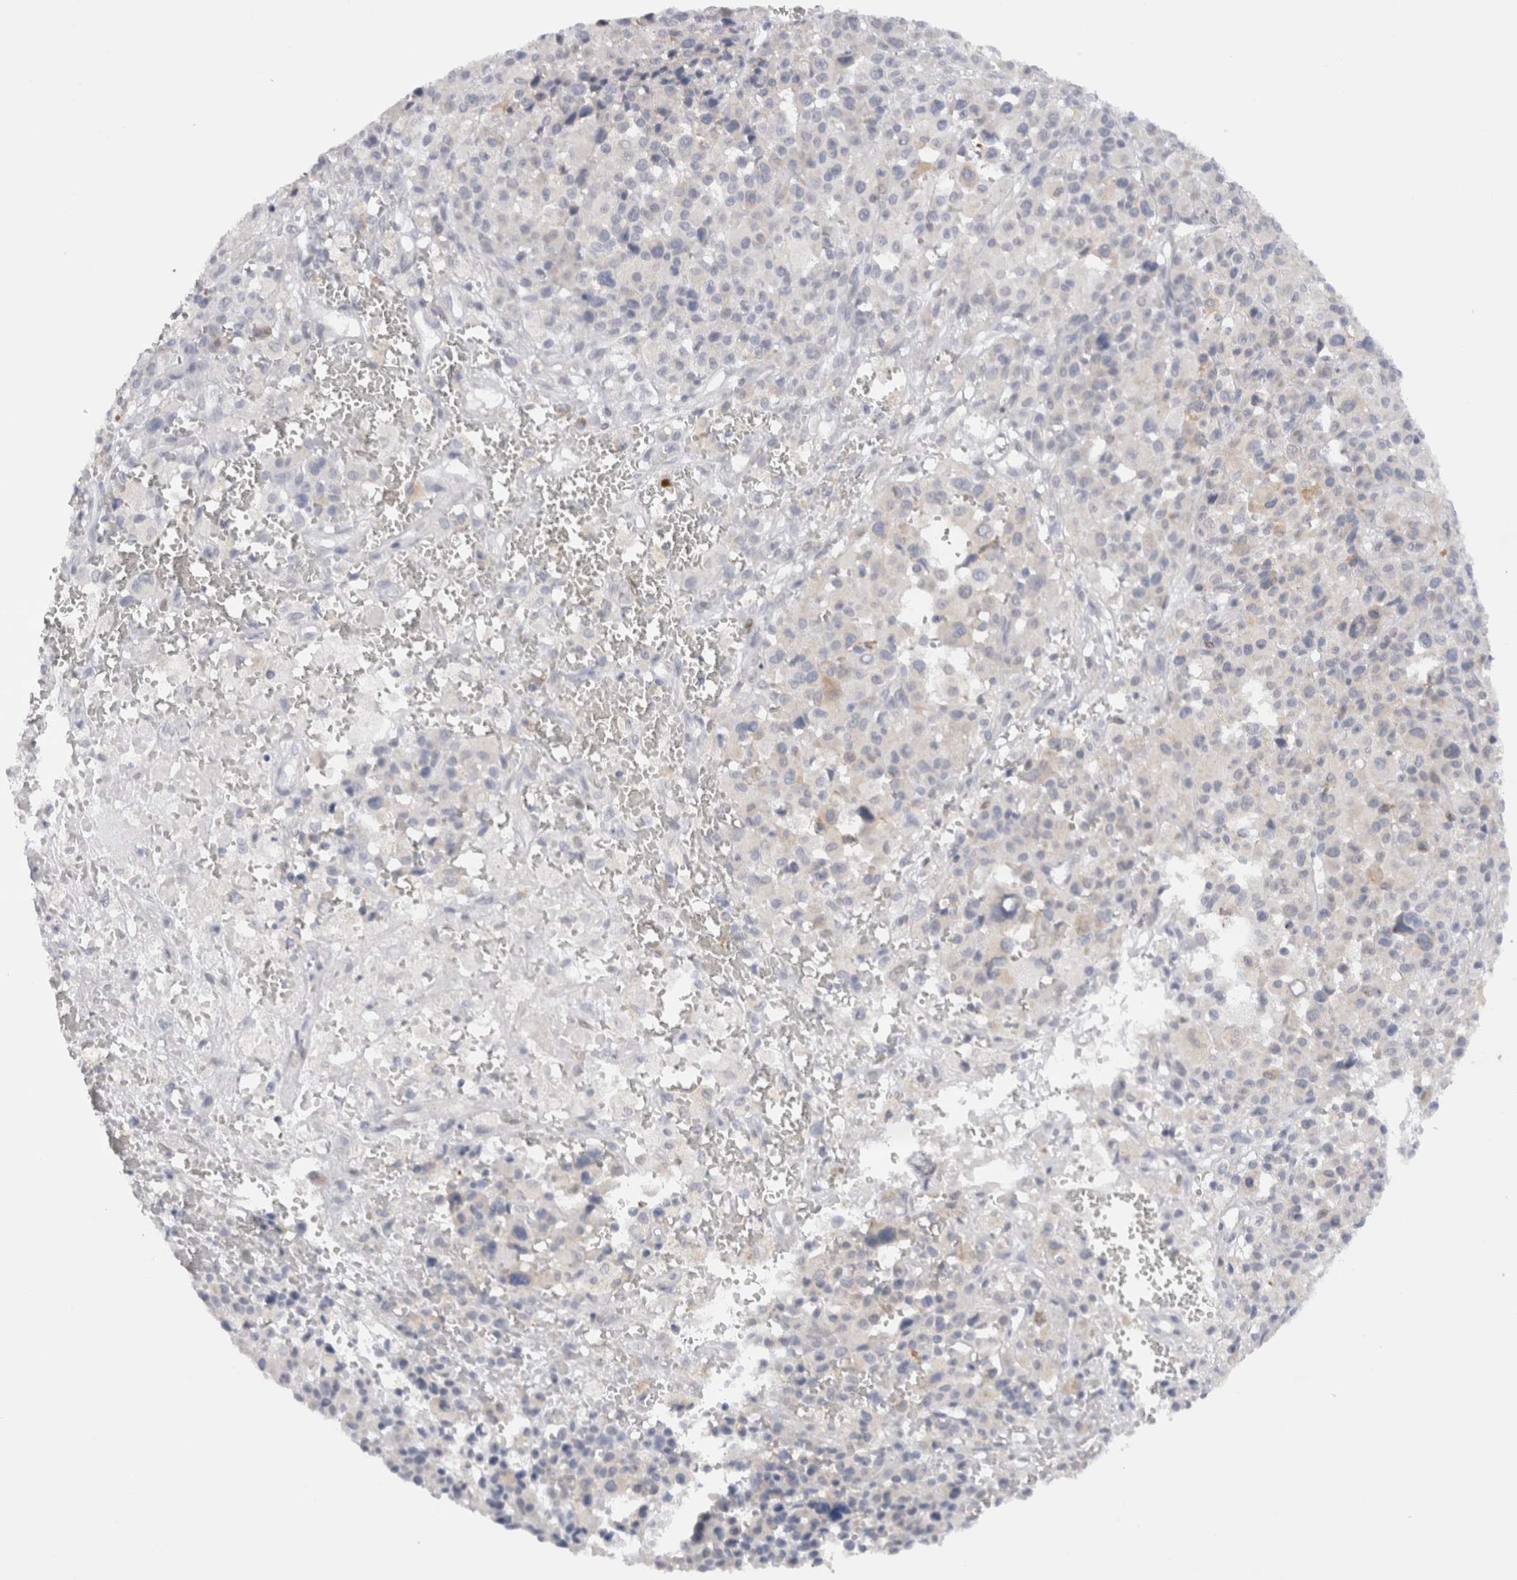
{"staining": {"intensity": "weak", "quantity": "<25%", "location": "cytoplasmic/membranous"}, "tissue": "melanoma", "cell_type": "Tumor cells", "image_type": "cancer", "snomed": [{"axis": "morphology", "description": "Malignant melanoma, Metastatic site"}, {"axis": "topography", "description": "Skin"}], "caption": "The image reveals no significant staining in tumor cells of melanoma. The staining is performed using DAB brown chromogen with nuclei counter-stained in using hematoxylin.", "gene": "VCPIP1", "patient": {"sex": "female", "age": 74}}